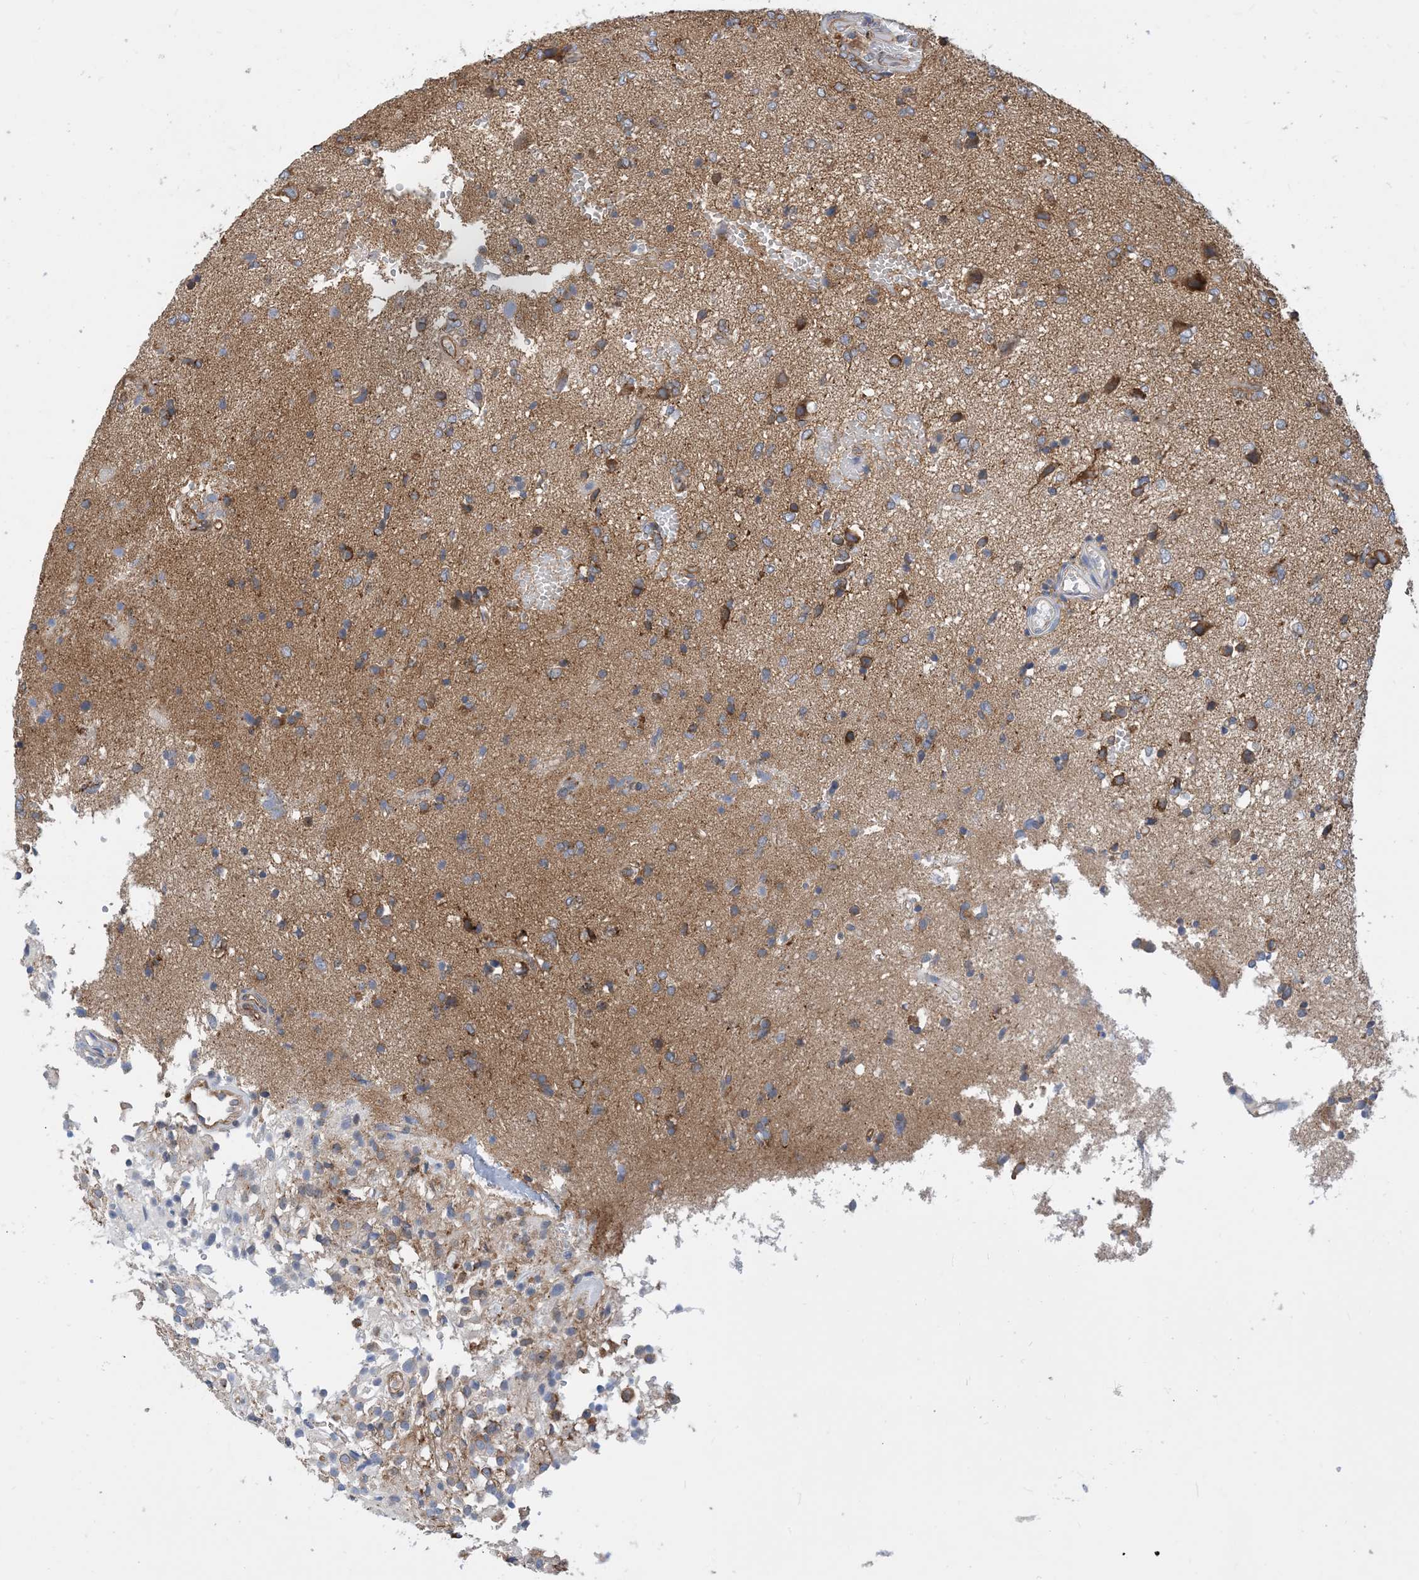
{"staining": {"intensity": "moderate", "quantity": ">75%", "location": "cytoplasmic/membranous"}, "tissue": "glioma", "cell_type": "Tumor cells", "image_type": "cancer", "snomed": [{"axis": "morphology", "description": "Glioma, malignant, High grade"}, {"axis": "topography", "description": "Brain"}], "caption": "Protein staining reveals moderate cytoplasmic/membranous staining in about >75% of tumor cells in glioma.", "gene": "DYNC1LI1", "patient": {"sex": "female", "age": 59}}